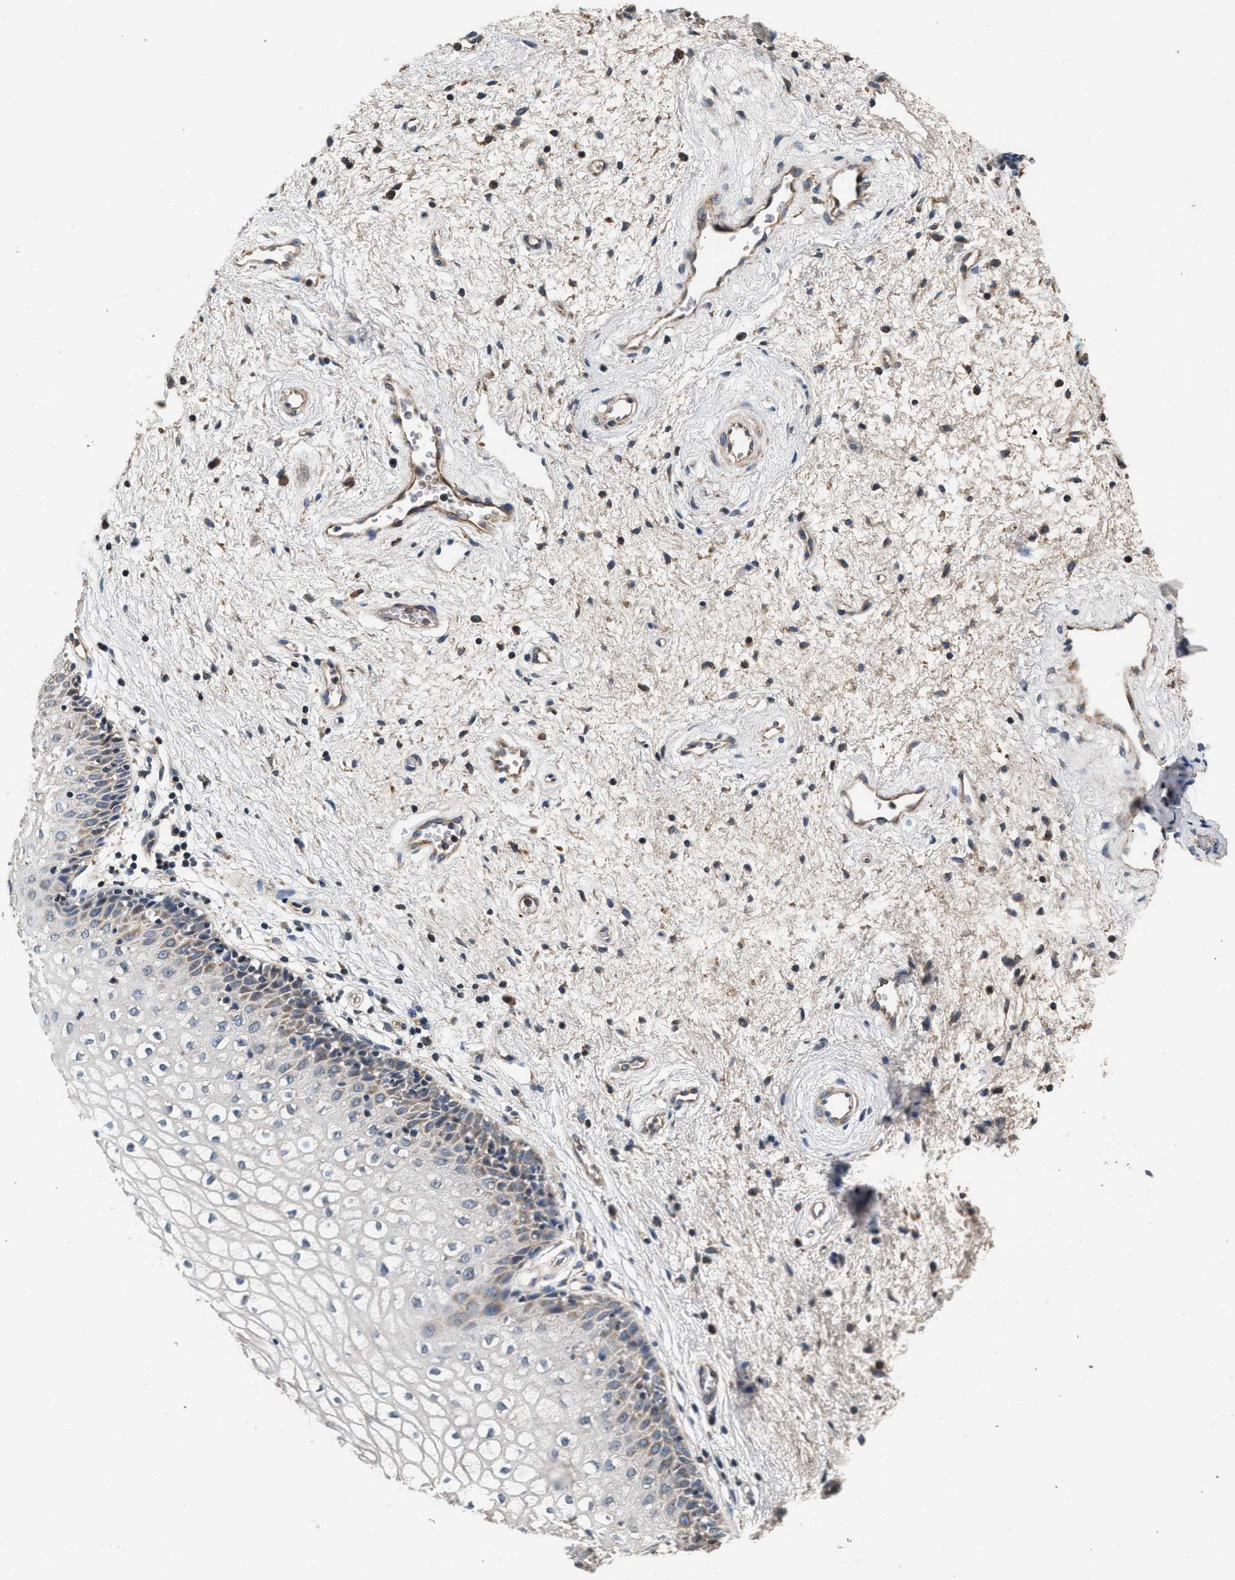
{"staining": {"intensity": "weak", "quantity": "<25%", "location": "cytoplasmic/membranous"}, "tissue": "vagina", "cell_type": "Squamous epithelial cells", "image_type": "normal", "snomed": [{"axis": "morphology", "description": "Normal tissue, NOS"}, {"axis": "topography", "description": "Vagina"}], "caption": "DAB immunohistochemical staining of unremarkable vagina reveals no significant staining in squamous epithelial cells.", "gene": "PTGR3", "patient": {"sex": "female", "age": 34}}